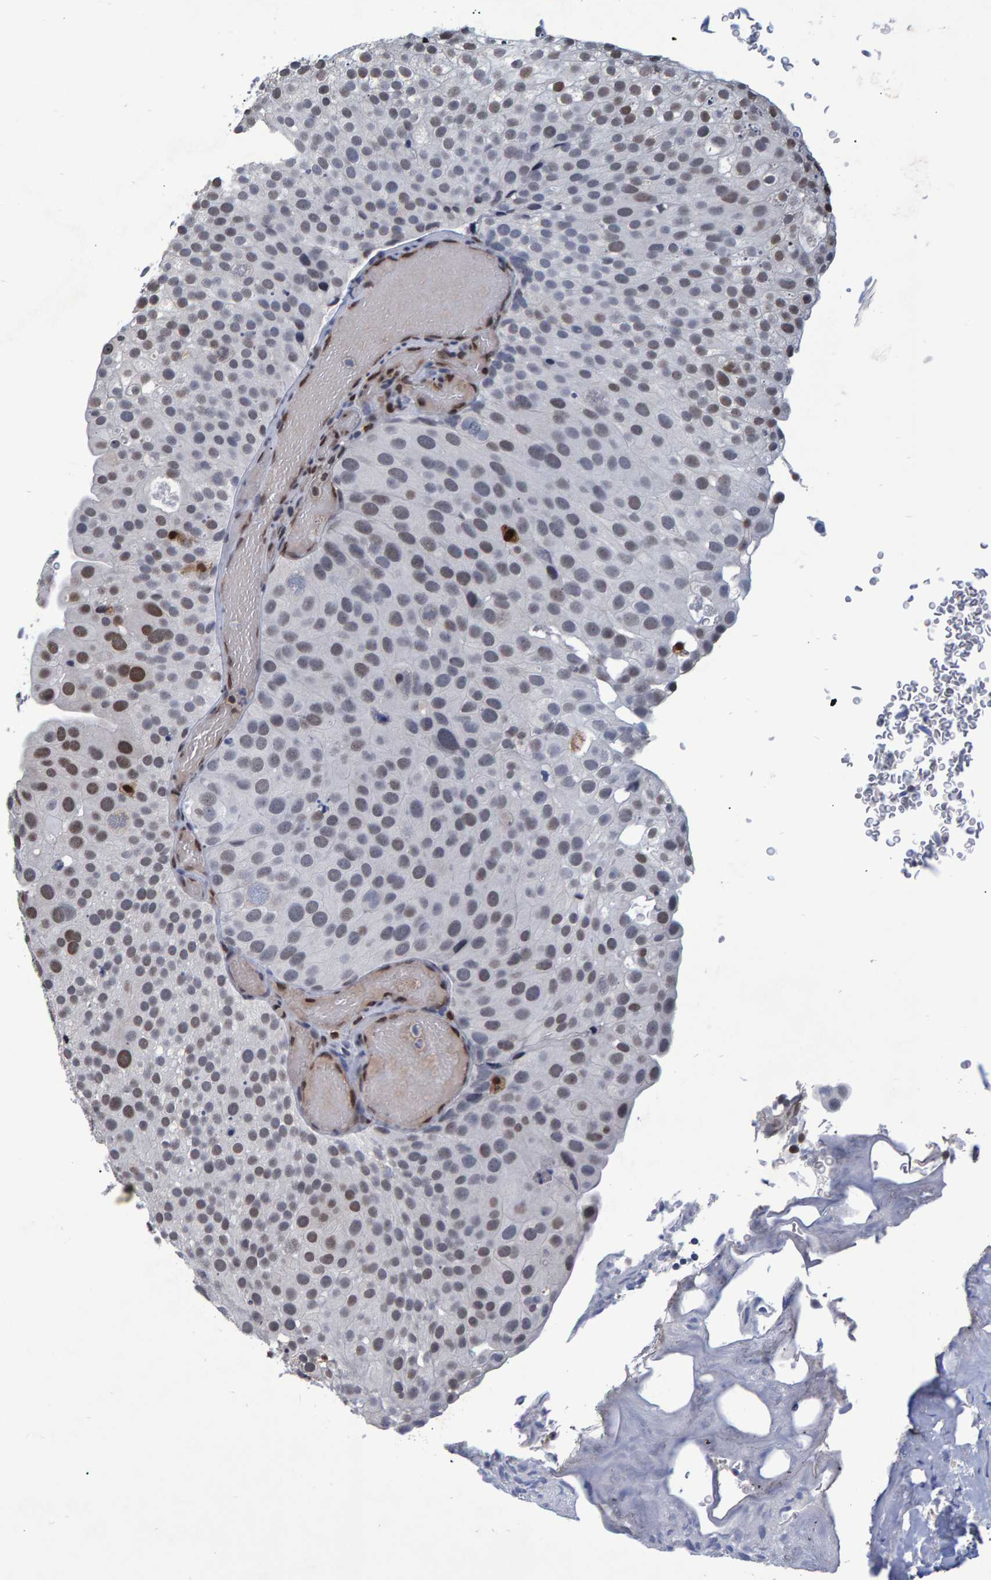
{"staining": {"intensity": "moderate", "quantity": ">75%", "location": "nuclear"}, "tissue": "urothelial cancer", "cell_type": "Tumor cells", "image_type": "cancer", "snomed": [{"axis": "morphology", "description": "Urothelial carcinoma, Low grade"}, {"axis": "topography", "description": "Urinary bladder"}], "caption": "Immunohistochemistry histopathology image of neoplastic tissue: human urothelial cancer stained using immunohistochemistry displays medium levels of moderate protein expression localized specifically in the nuclear of tumor cells, appearing as a nuclear brown color.", "gene": "QKI", "patient": {"sex": "male", "age": 78}}